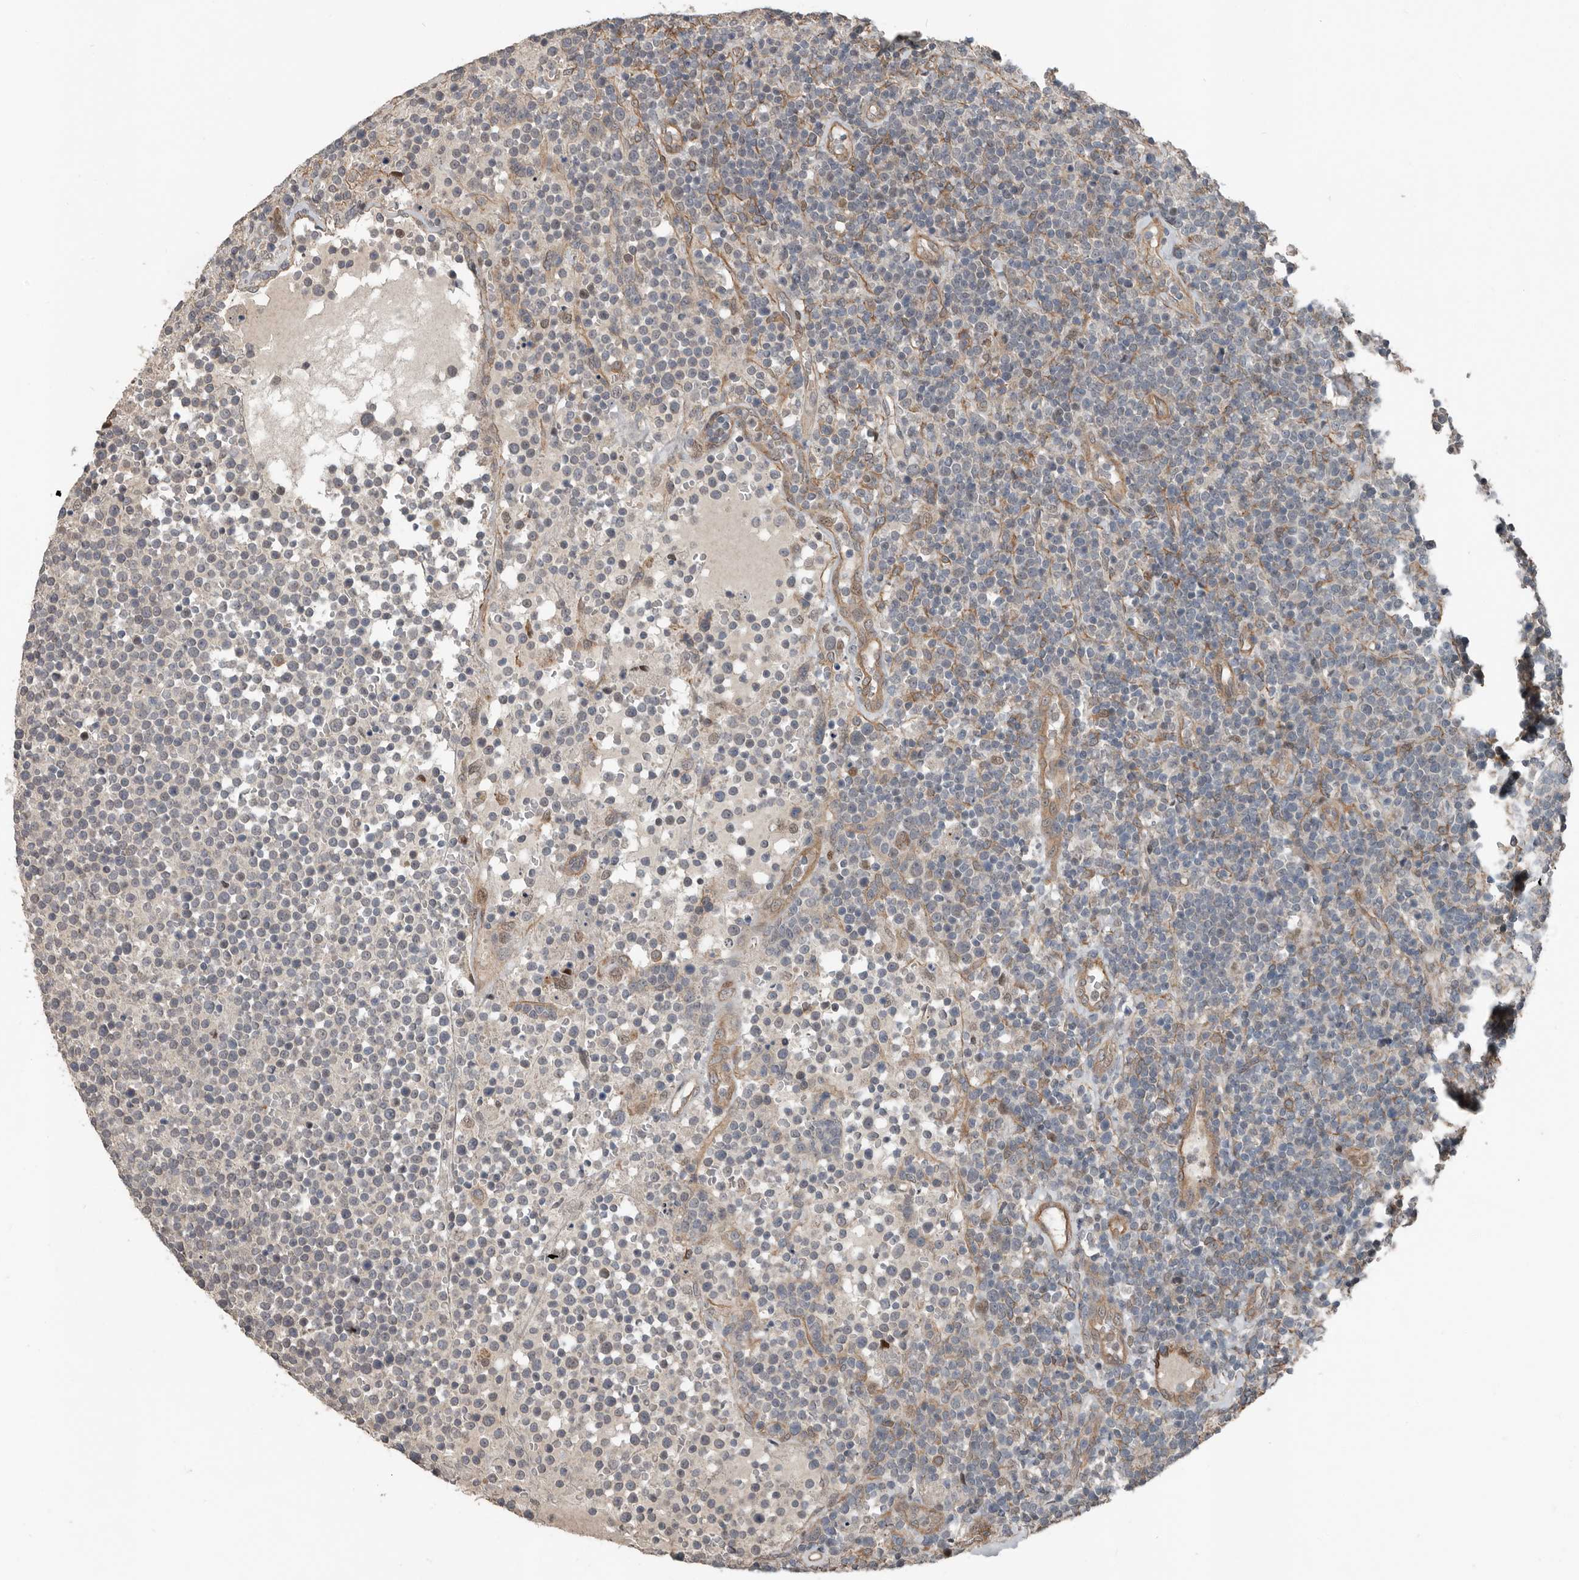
{"staining": {"intensity": "weak", "quantity": "<25%", "location": "cytoplasmic/membranous"}, "tissue": "lymphoma", "cell_type": "Tumor cells", "image_type": "cancer", "snomed": [{"axis": "morphology", "description": "Malignant lymphoma, non-Hodgkin's type, High grade"}, {"axis": "topography", "description": "Lymph node"}], "caption": "Tumor cells are negative for protein expression in human malignant lymphoma, non-Hodgkin's type (high-grade).", "gene": "YOD1", "patient": {"sex": "male", "age": 61}}